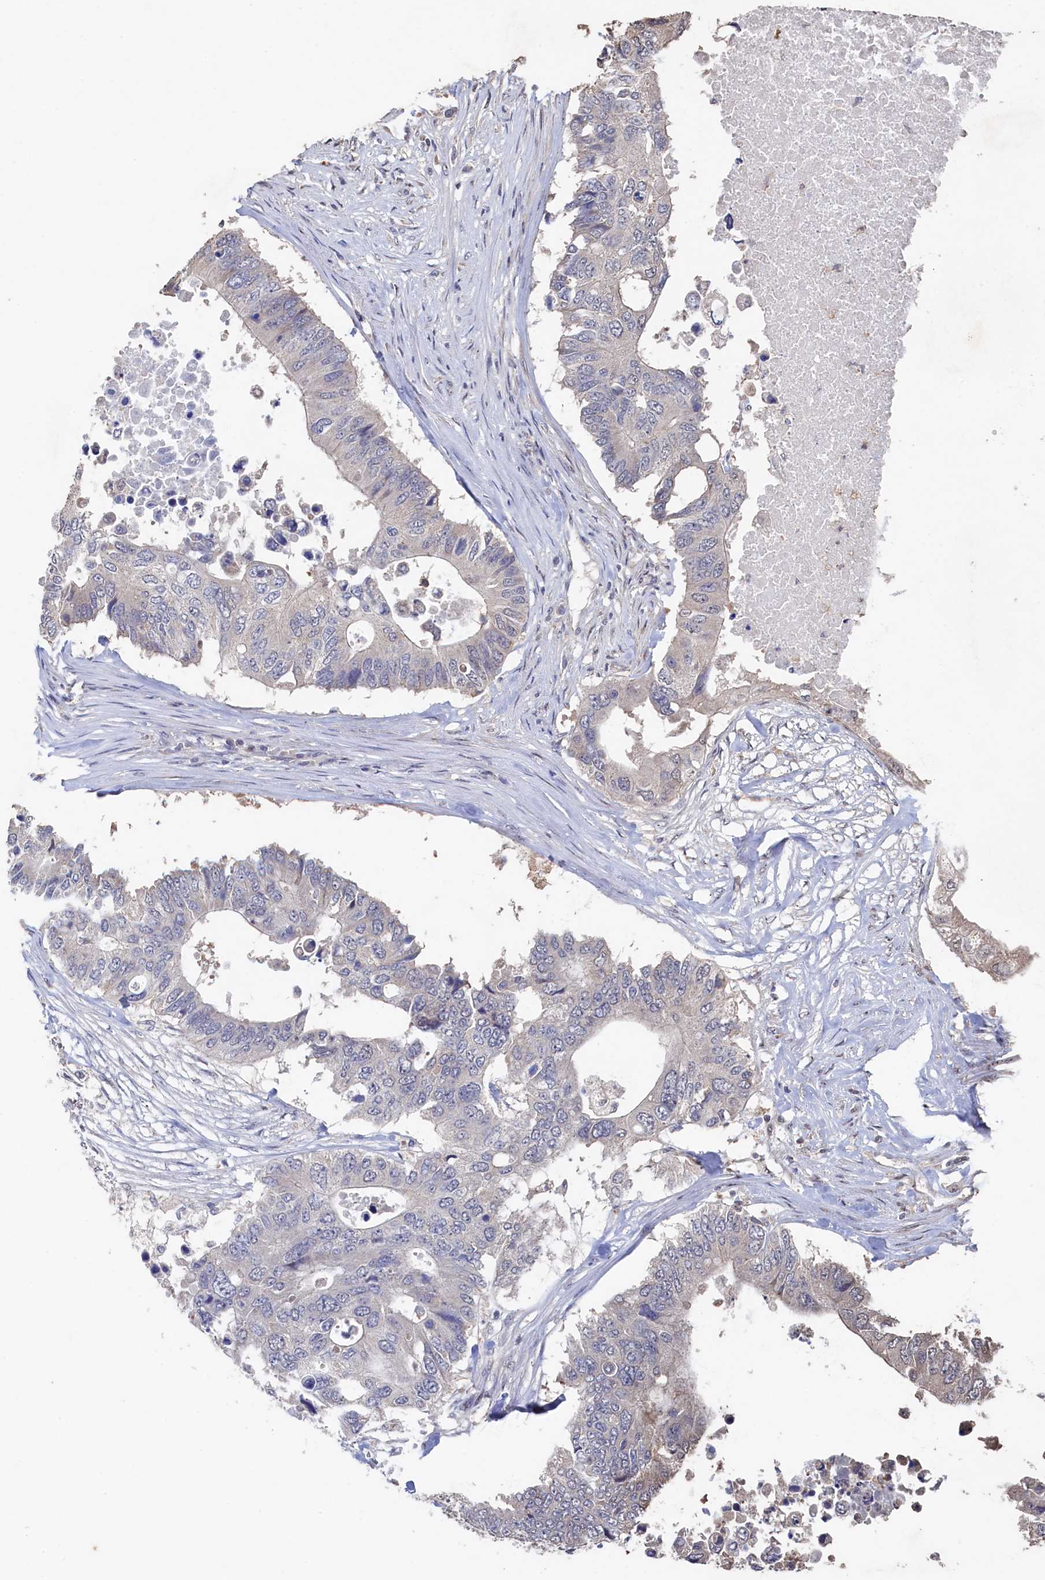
{"staining": {"intensity": "negative", "quantity": "none", "location": "none"}, "tissue": "colorectal cancer", "cell_type": "Tumor cells", "image_type": "cancer", "snomed": [{"axis": "morphology", "description": "Adenocarcinoma, NOS"}, {"axis": "topography", "description": "Colon"}], "caption": "This is an IHC image of adenocarcinoma (colorectal). There is no staining in tumor cells.", "gene": "PIGN", "patient": {"sex": "male", "age": 71}}